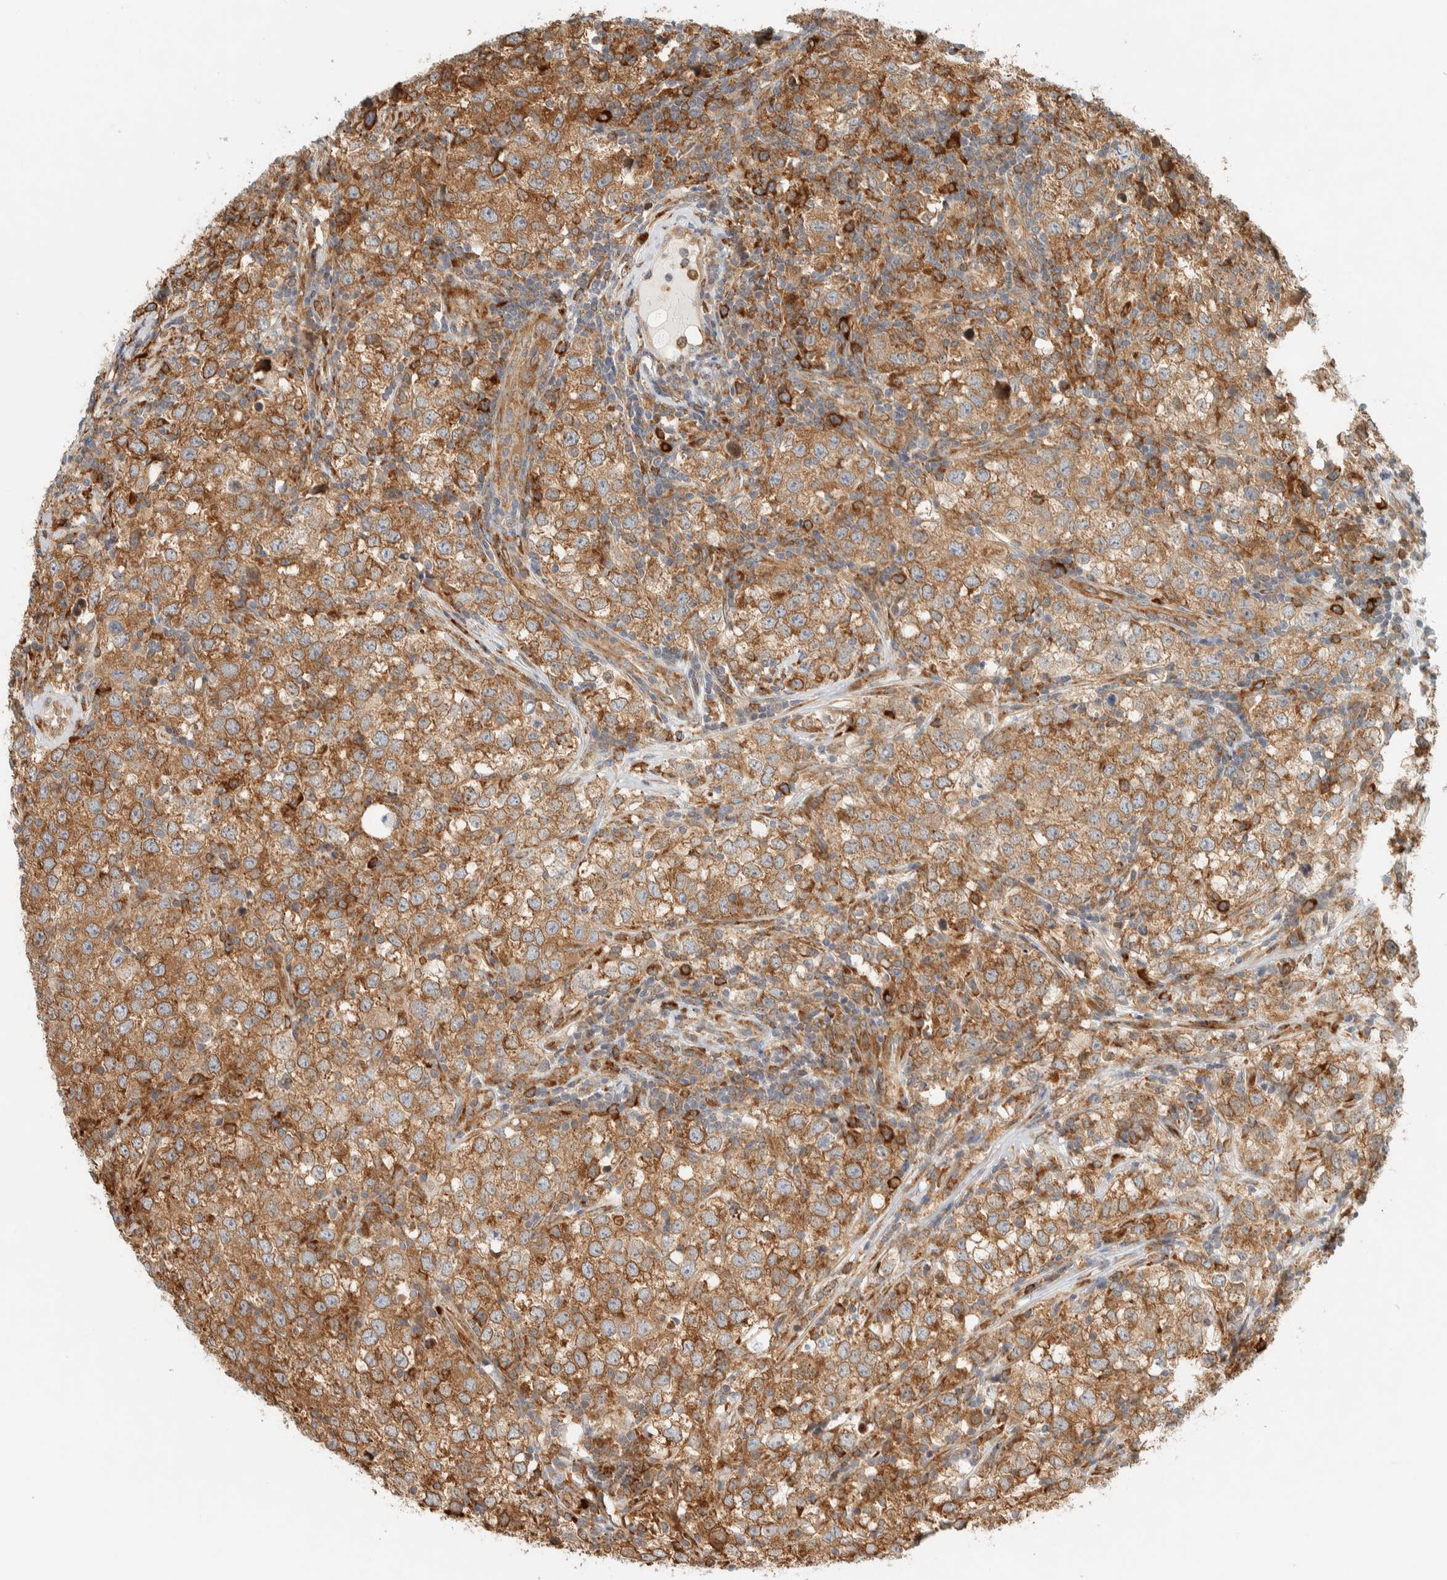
{"staining": {"intensity": "moderate", "quantity": ">75%", "location": "cytoplasmic/membranous"}, "tissue": "testis cancer", "cell_type": "Tumor cells", "image_type": "cancer", "snomed": [{"axis": "morphology", "description": "Seminoma, NOS"}, {"axis": "morphology", "description": "Carcinoma, Embryonal, NOS"}, {"axis": "topography", "description": "Testis"}], "caption": "DAB immunohistochemical staining of human testis cancer (seminoma) reveals moderate cytoplasmic/membranous protein positivity in approximately >75% of tumor cells. Using DAB (3,3'-diaminobenzidine) (brown) and hematoxylin (blue) stains, captured at high magnification using brightfield microscopy.", "gene": "LLGL2", "patient": {"sex": "male", "age": 28}}